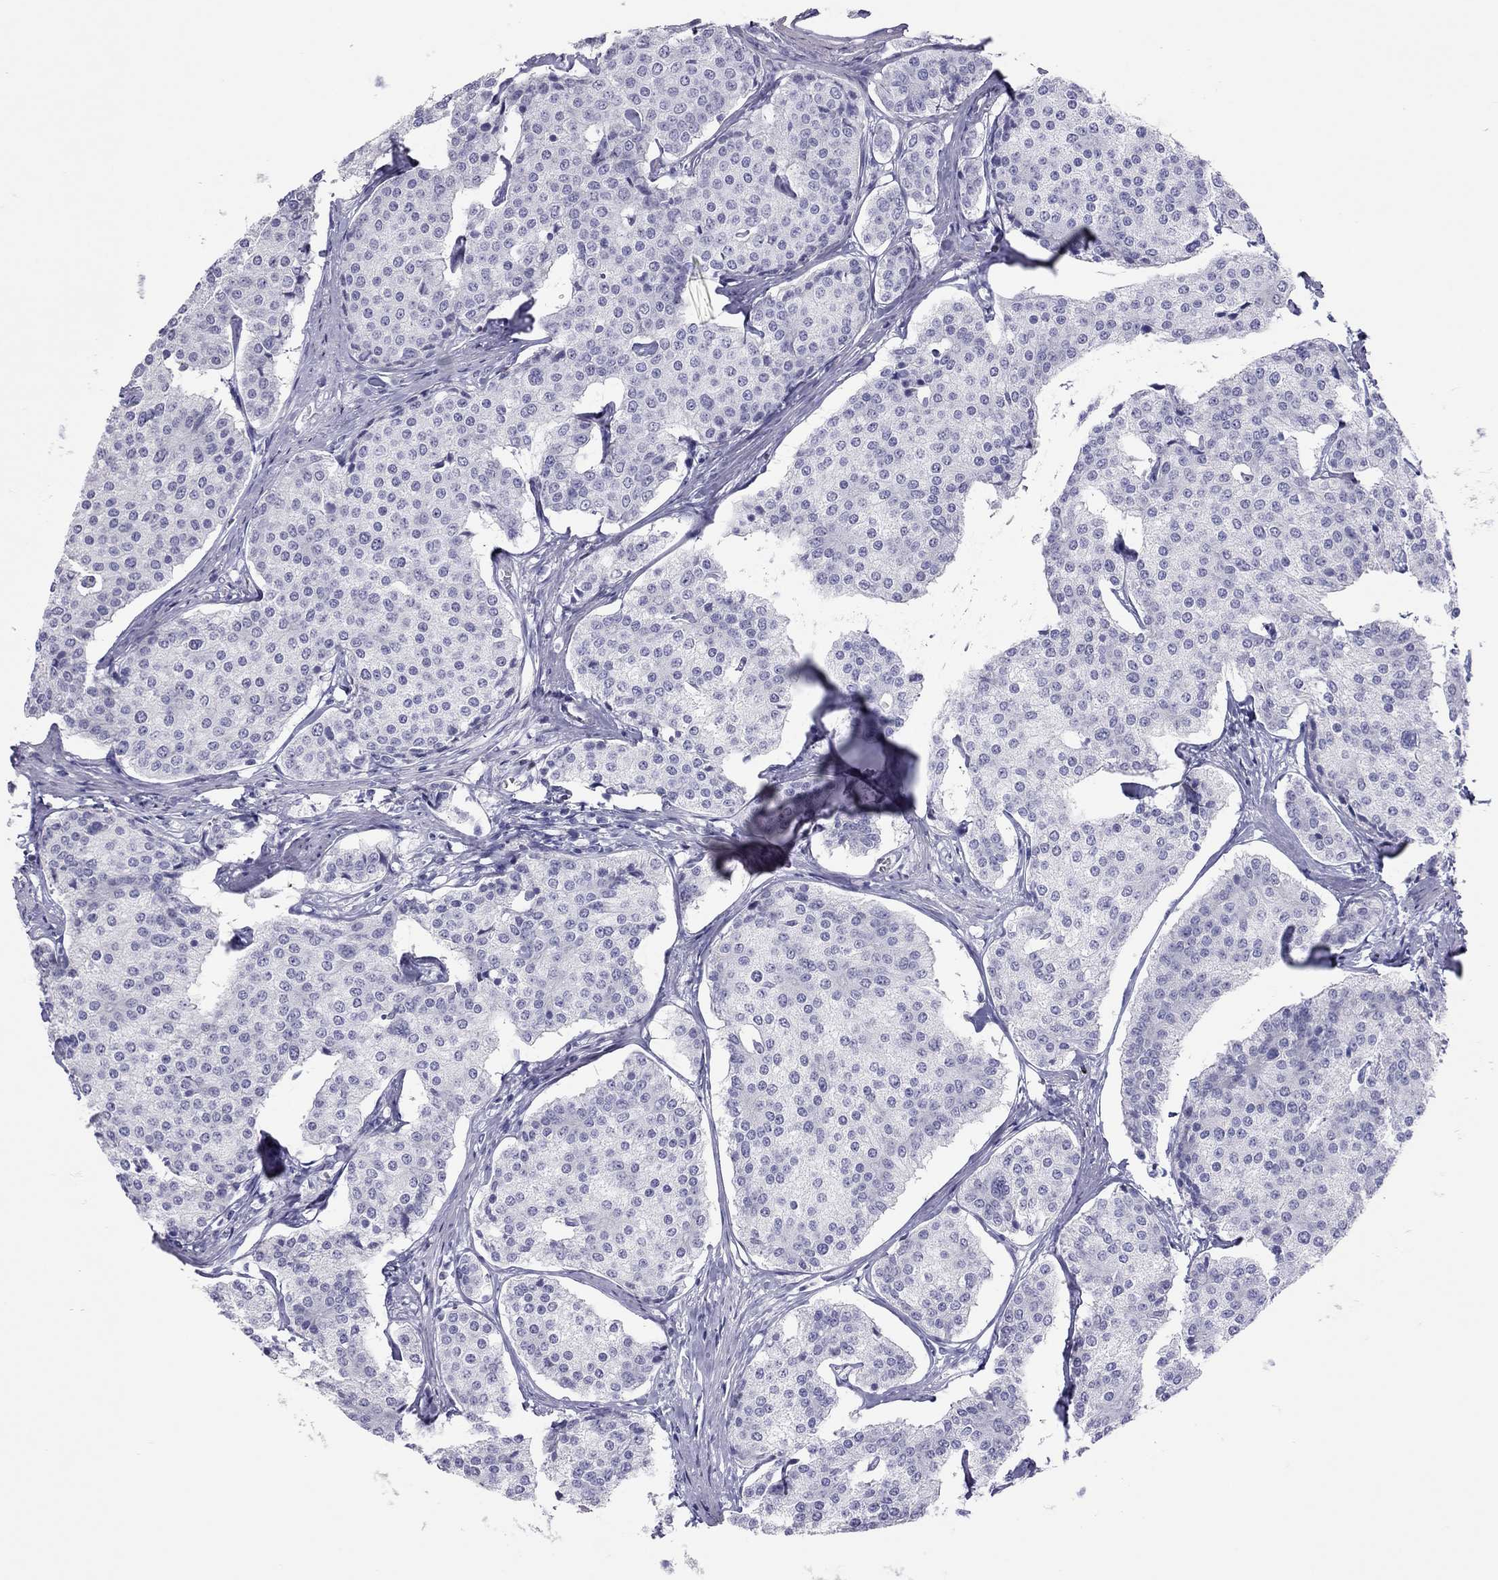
{"staining": {"intensity": "negative", "quantity": "none", "location": "none"}, "tissue": "carcinoid", "cell_type": "Tumor cells", "image_type": "cancer", "snomed": [{"axis": "morphology", "description": "Carcinoid, malignant, NOS"}, {"axis": "topography", "description": "Small intestine"}], "caption": "Immunohistochemical staining of carcinoid (malignant) demonstrates no significant expression in tumor cells.", "gene": "STAG3", "patient": {"sex": "female", "age": 65}}